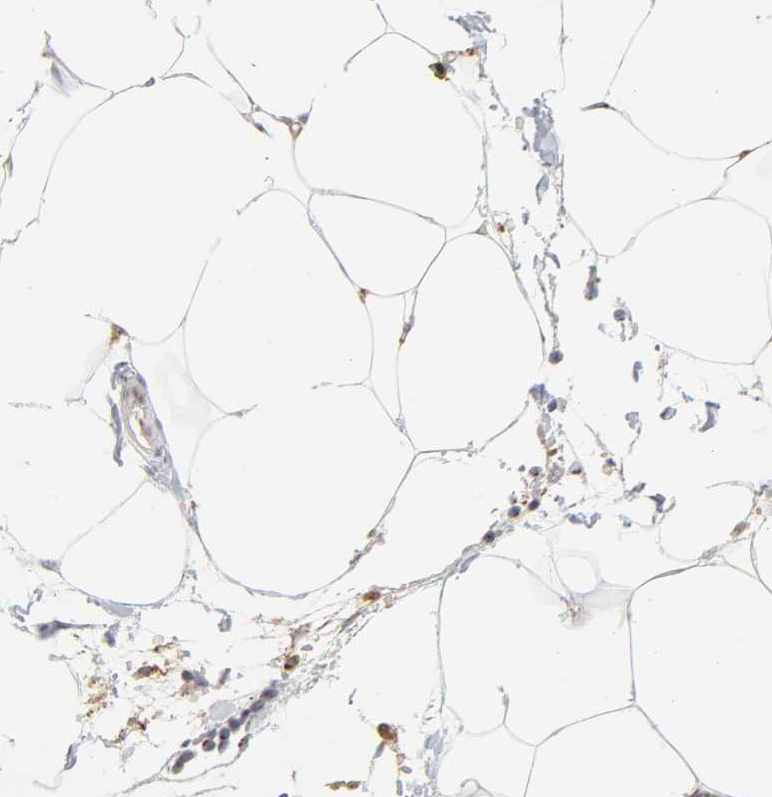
{"staining": {"intensity": "negative", "quantity": "none", "location": "none"}, "tissue": "adipose tissue", "cell_type": "Adipocytes", "image_type": "normal", "snomed": [{"axis": "morphology", "description": "Normal tissue, NOS"}, {"axis": "morphology", "description": "Adenocarcinoma, NOS"}, {"axis": "topography", "description": "Colon"}, {"axis": "topography", "description": "Peripheral nerve tissue"}], "caption": "Immunohistochemistry micrograph of normal adipose tissue: human adipose tissue stained with DAB (3,3'-diaminobenzidine) reveals no significant protein positivity in adipocytes.", "gene": "POMT2", "patient": {"sex": "male", "age": 14}}